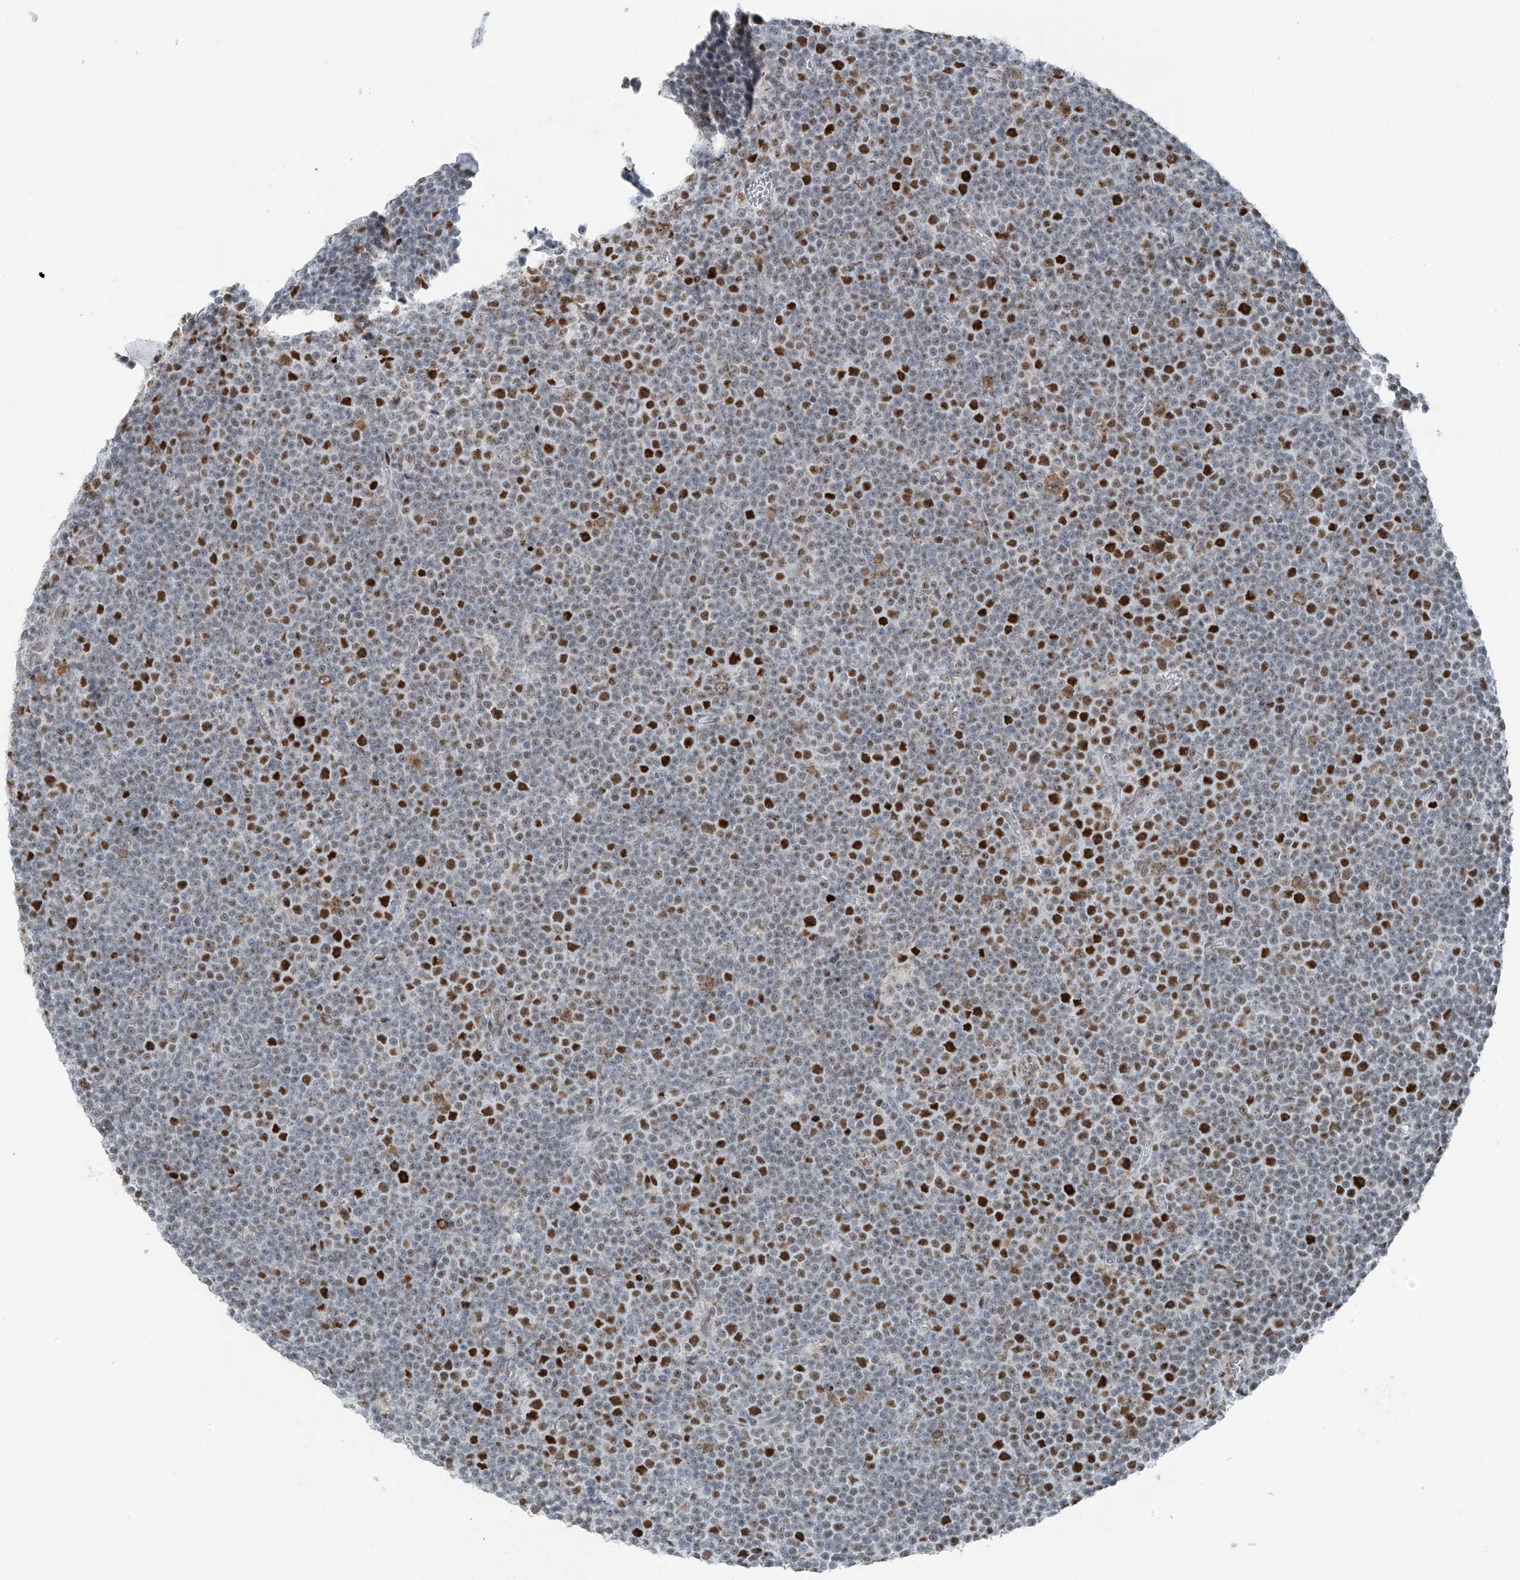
{"staining": {"intensity": "strong", "quantity": "25%-75%", "location": "nuclear"}, "tissue": "lymphoma", "cell_type": "Tumor cells", "image_type": "cancer", "snomed": [{"axis": "morphology", "description": "Malignant lymphoma, non-Hodgkin's type, Low grade"}, {"axis": "topography", "description": "Lymph node"}], "caption": "This photomicrograph exhibits immunohistochemistry staining of low-grade malignant lymphoma, non-Hodgkin's type, with high strong nuclear staining in approximately 25%-75% of tumor cells.", "gene": "WRNIP1", "patient": {"sex": "female", "age": 67}}